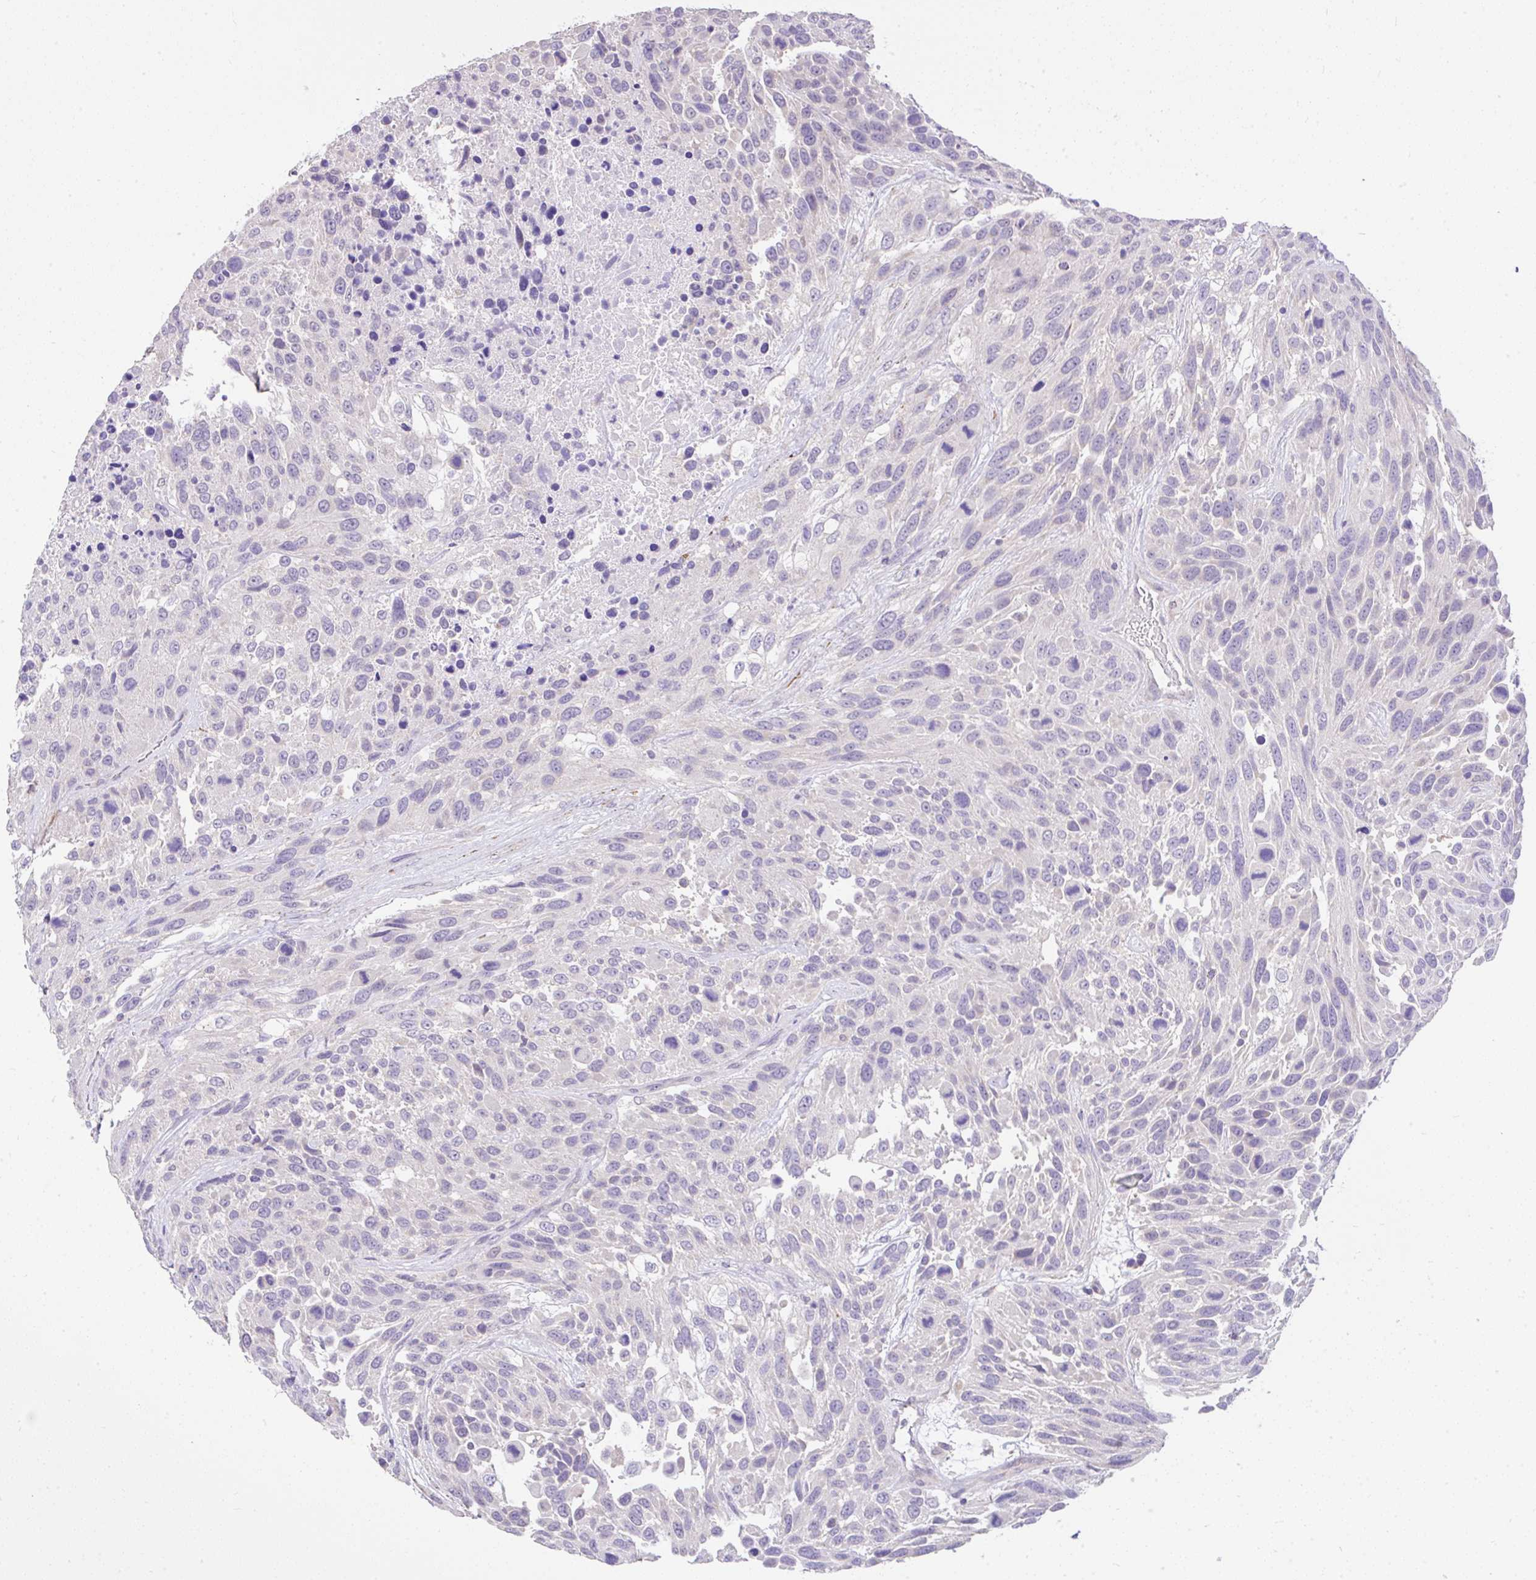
{"staining": {"intensity": "negative", "quantity": "none", "location": "none"}, "tissue": "urothelial cancer", "cell_type": "Tumor cells", "image_type": "cancer", "snomed": [{"axis": "morphology", "description": "Urothelial carcinoma, High grade"}, {"axis": "topography", "description": "Urinary bladder"}], "caption": "High-grade urothelial carcinoma was stained to show a protein in brown. There is no significant positivity in tumor cells.", "gene": "CTU1", "patient": {"sex": "female", "age": 70}}